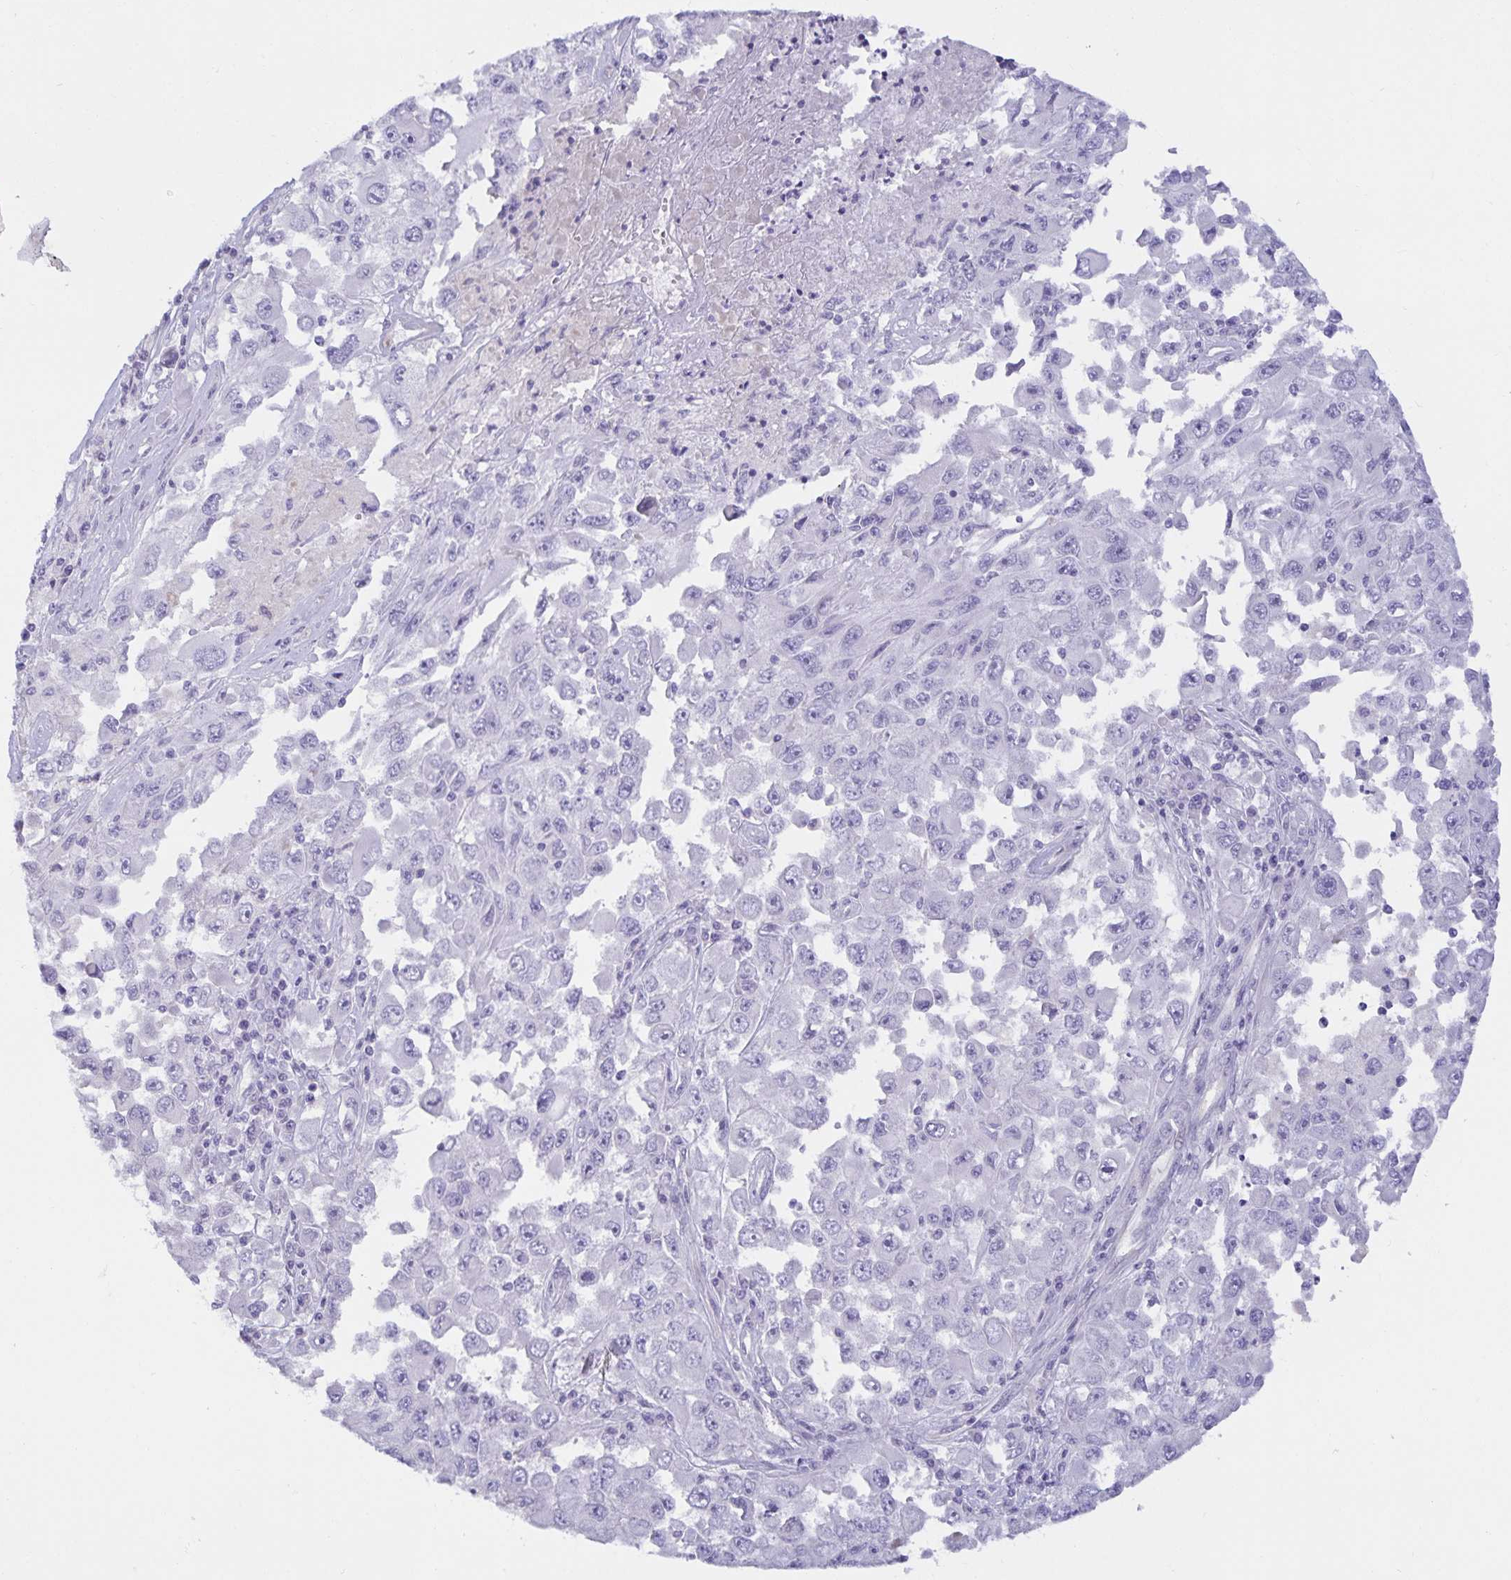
{"staining": {"intensity": "negative", "quantity": "none", "location": "none"}, "tissue": "melanoma", "cell_type": "Tumor cells", "image_type": "cancer", "snomed": [{"axis": "morphology", "description": "Malignant melanoma, Metastatic site"}, {"axis": "topography", "description": "Lymph node"}], "caption": "Photomicrograph shows no significant protein expression in tumor cells of melanoma.", "gene": "SPAG4", "patient": {"sex": "female", "age": 67}}